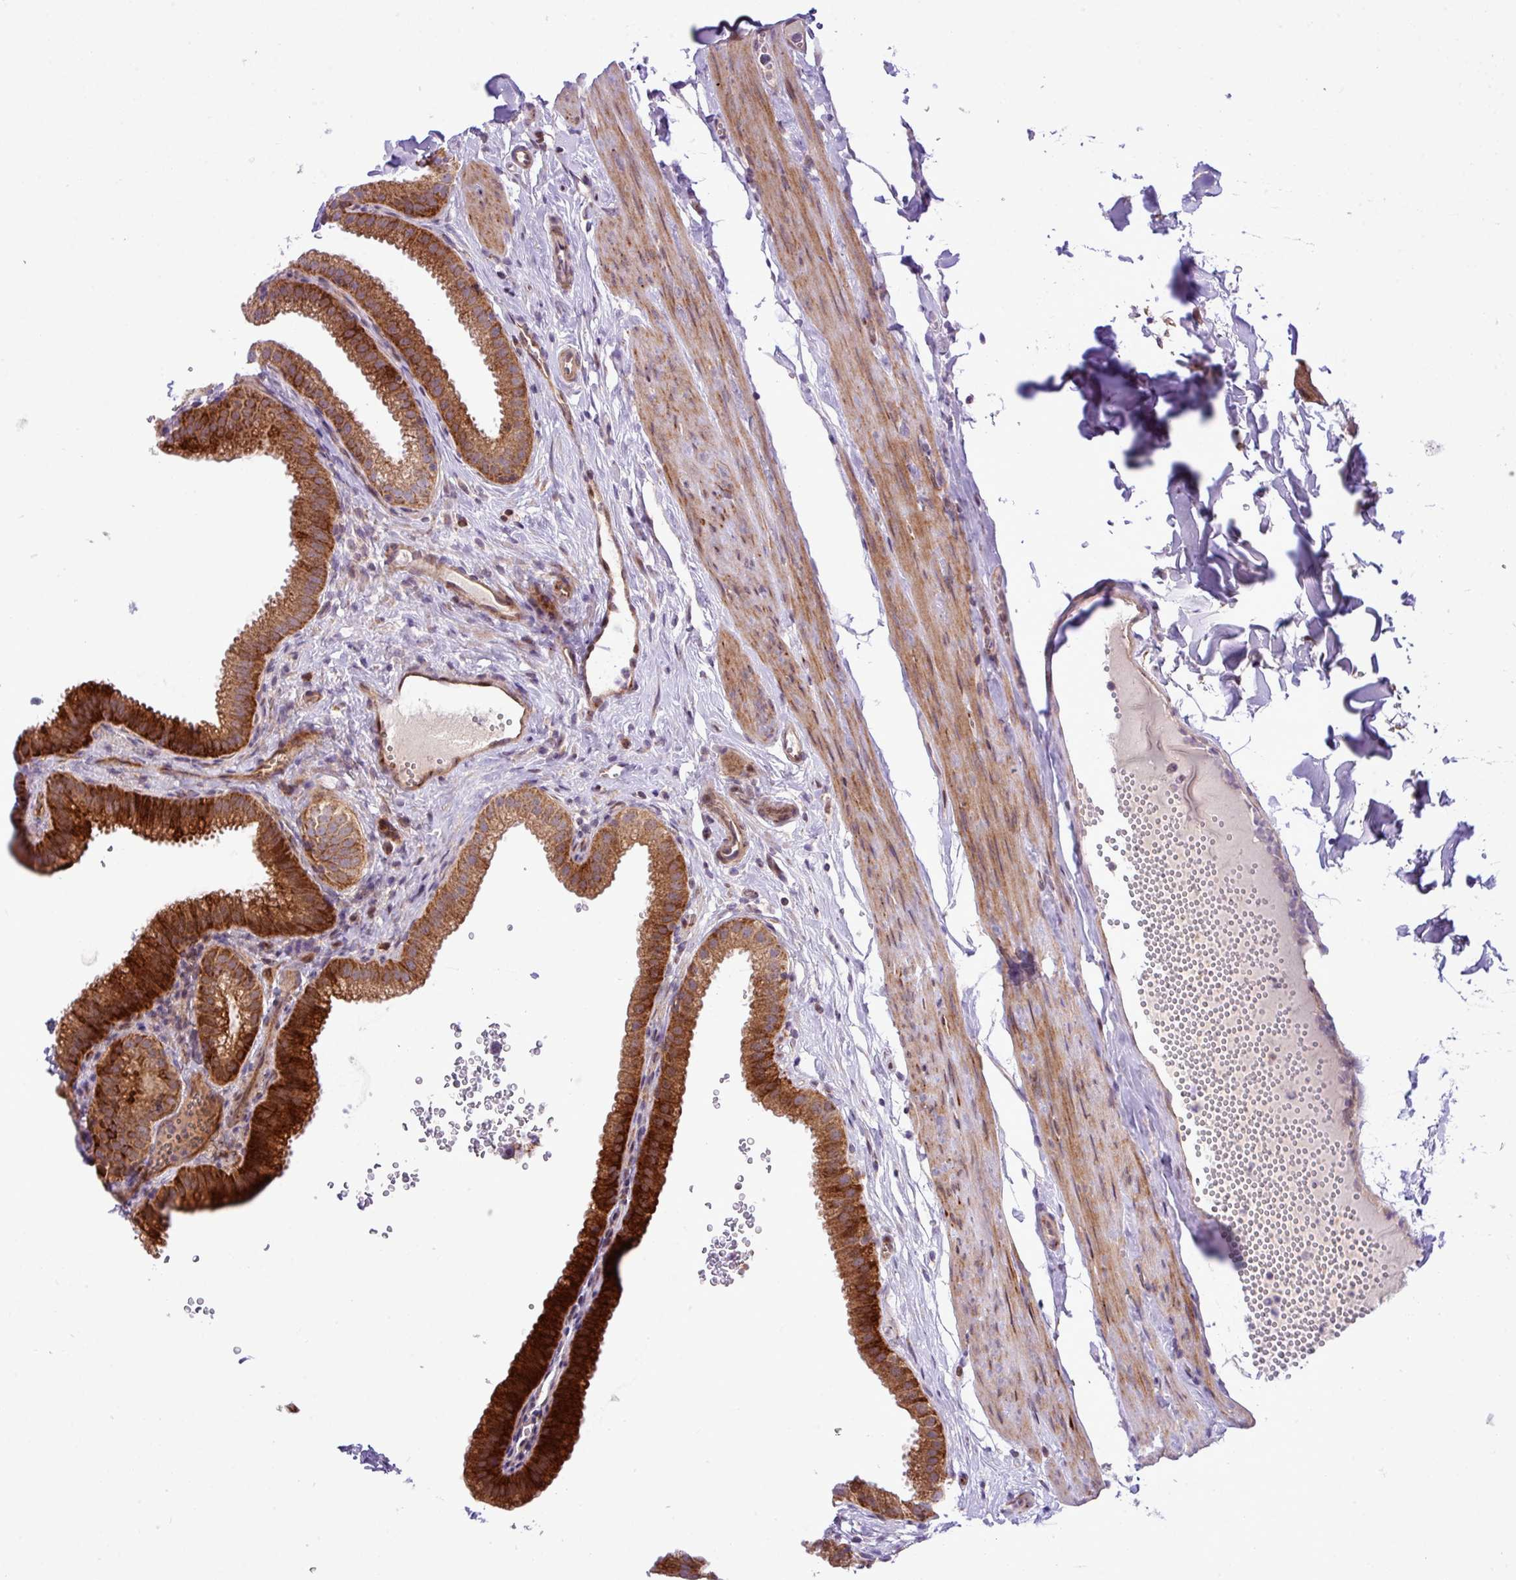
{"staining": {"intensity": "strong", "quantity": ">75%", "location": "cytoplasmic/membranous"}, "tissue": "gallbladder", "cell_type": "Glandular cells", "image_type": "normal", "snomed": [{"axis": "morphology", "description": "Normal tissue, NOS"}, {"axis": "topography", "description": "Gallbladder"}], "caption": "Brown immunohistochemical staining in unremarkable human gallbladder reveals strong cytoplasmic/membranous expression in about >75% of glandular cells. (Stains: DAB in brown, nuclei in blue, Microscopy: brightfield microscopy at high magnification).", "gene": "B3GNT9", "patient": {"sex": "female", "age": 61}}